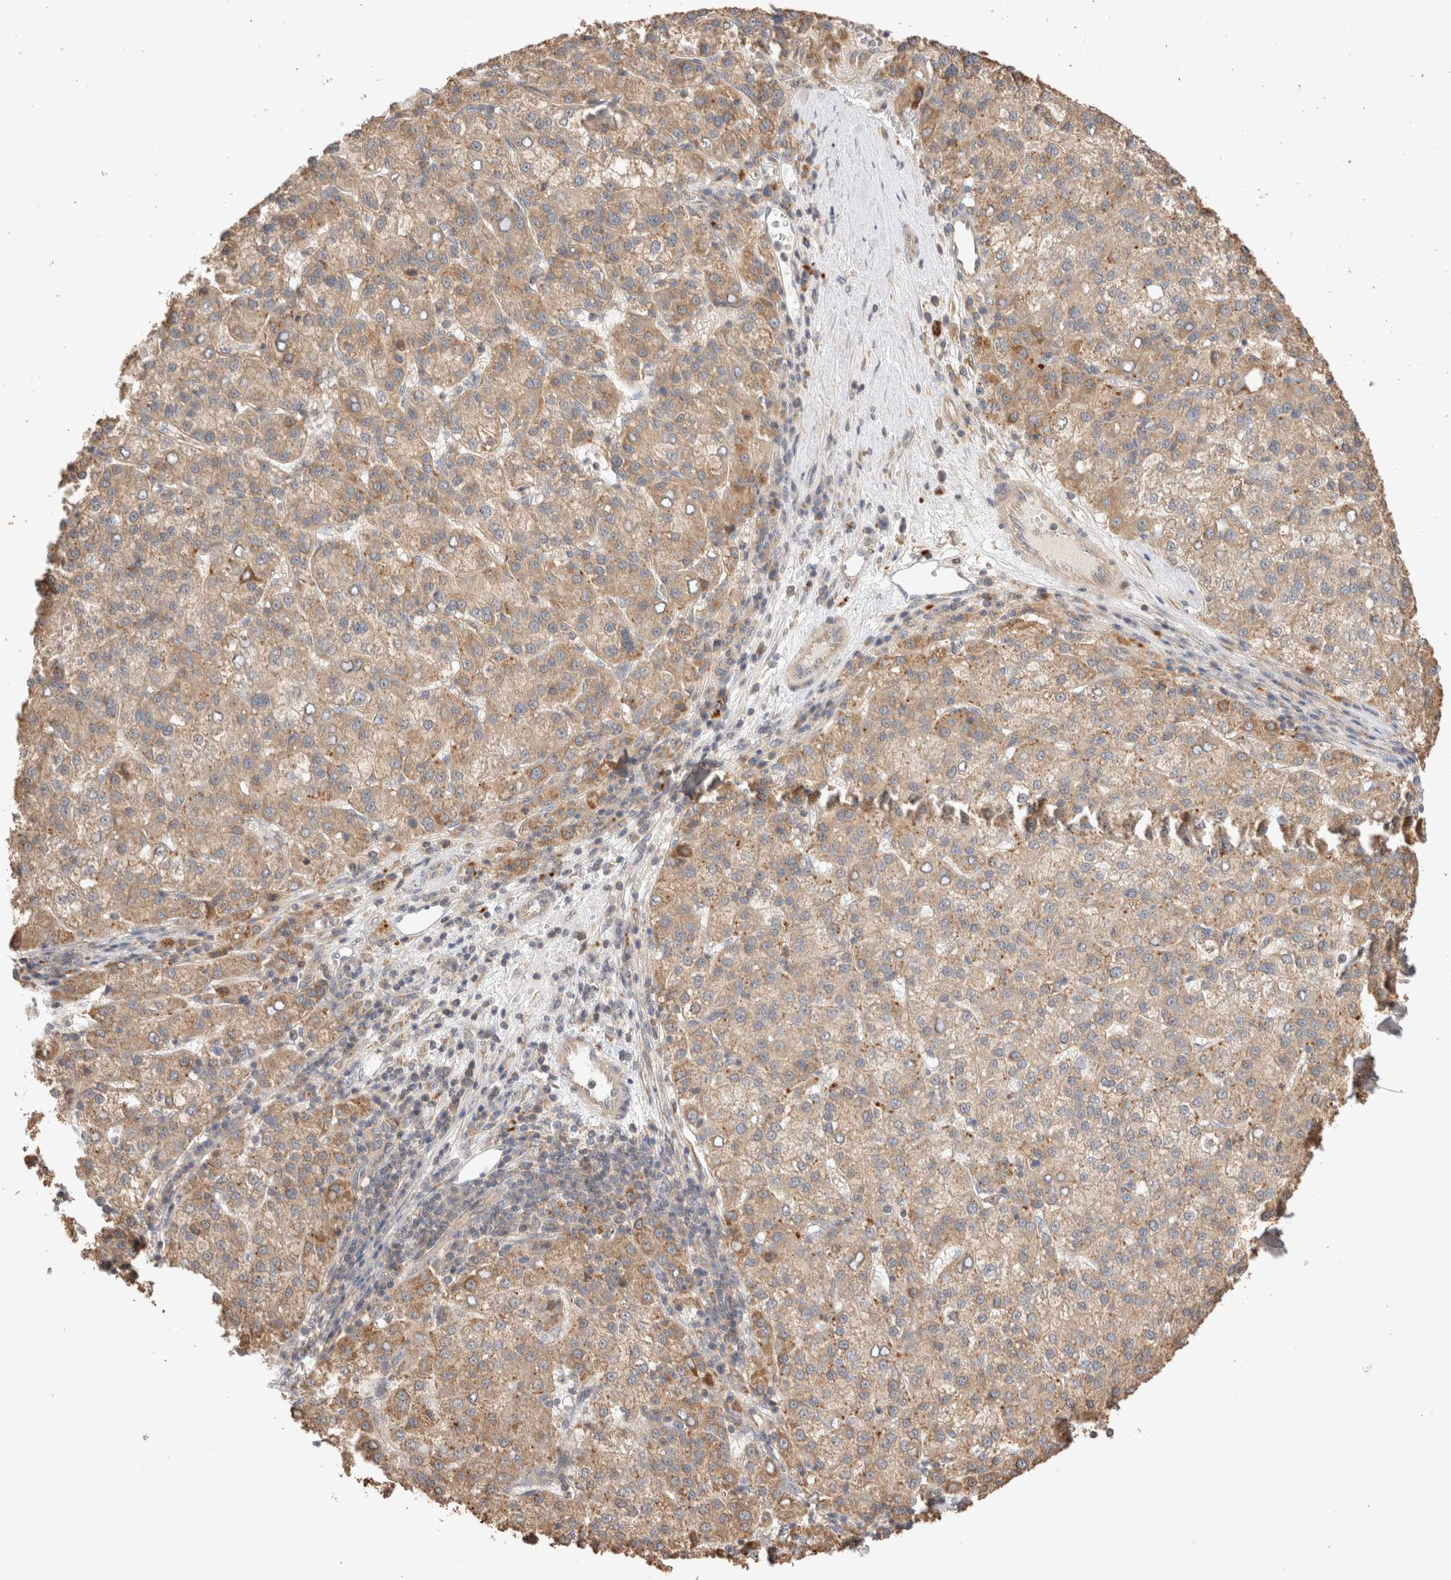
{"staining": {"intensity": "weak", "quantity": ">75%", "location": "cytoplasmic/membranous"}, "tissue": "liver cancer", "cell_type": "Tumor cells", "image_type": "cancer", "snomed": [{"axis": "morphology", "description": "Carcinoma, Hepatocellular, NOS"}, {"axis": "topography", "description": "Liver"}], "caption": "The micrograph exhibits immunohistochemical staining of hepatocellular carcinoma (liver). There is weak cytoplasmic/membranous expression is seen in approximately >75% of tumor cells.", "gene": "VPS28", "patient": {"sex": "female", "age": 58}}